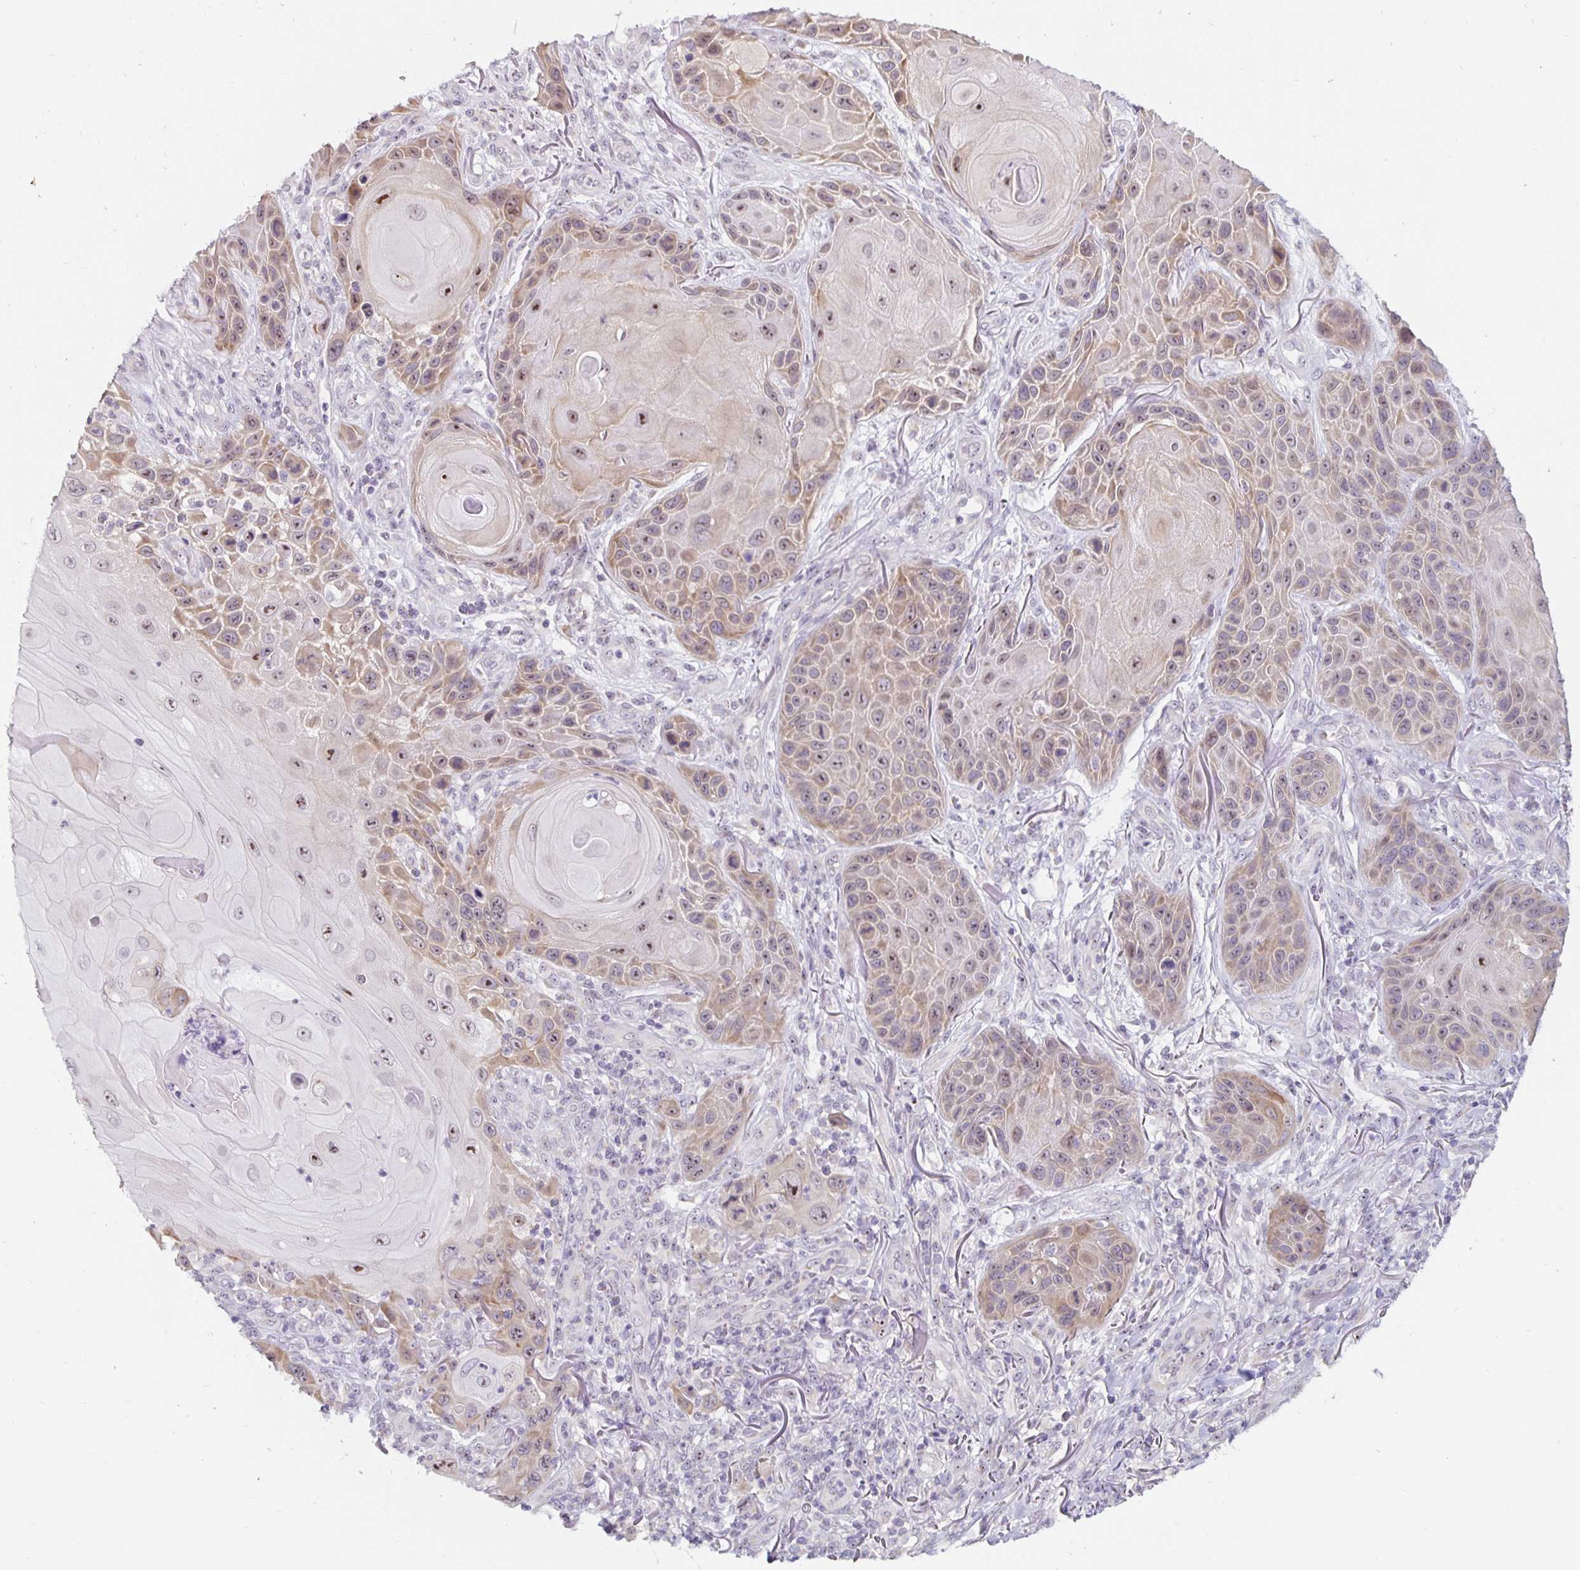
{"staining": {"intensity": "moderate", "quantity": ">75%", "location": "cytoplasmic/membranous,nuclear"}, "tissue": "skin cancer", "cell_type": "Tumor cells", "image_type": "cancer", "snomed": [{"axis": "morphology", "description": "Squamous cell carcinoma, NOS"}, {"axis": "topography", "description": "Skin"}], "caption": "Skin cancer (squamous cell carcinoma) stained with IHC exhibits moderate cytoplasmic/membranous and nuclear expression in approximately >75% of tumor cells.", "gene": "NUP85", "patient": {"sex": "female", "age": 94}}